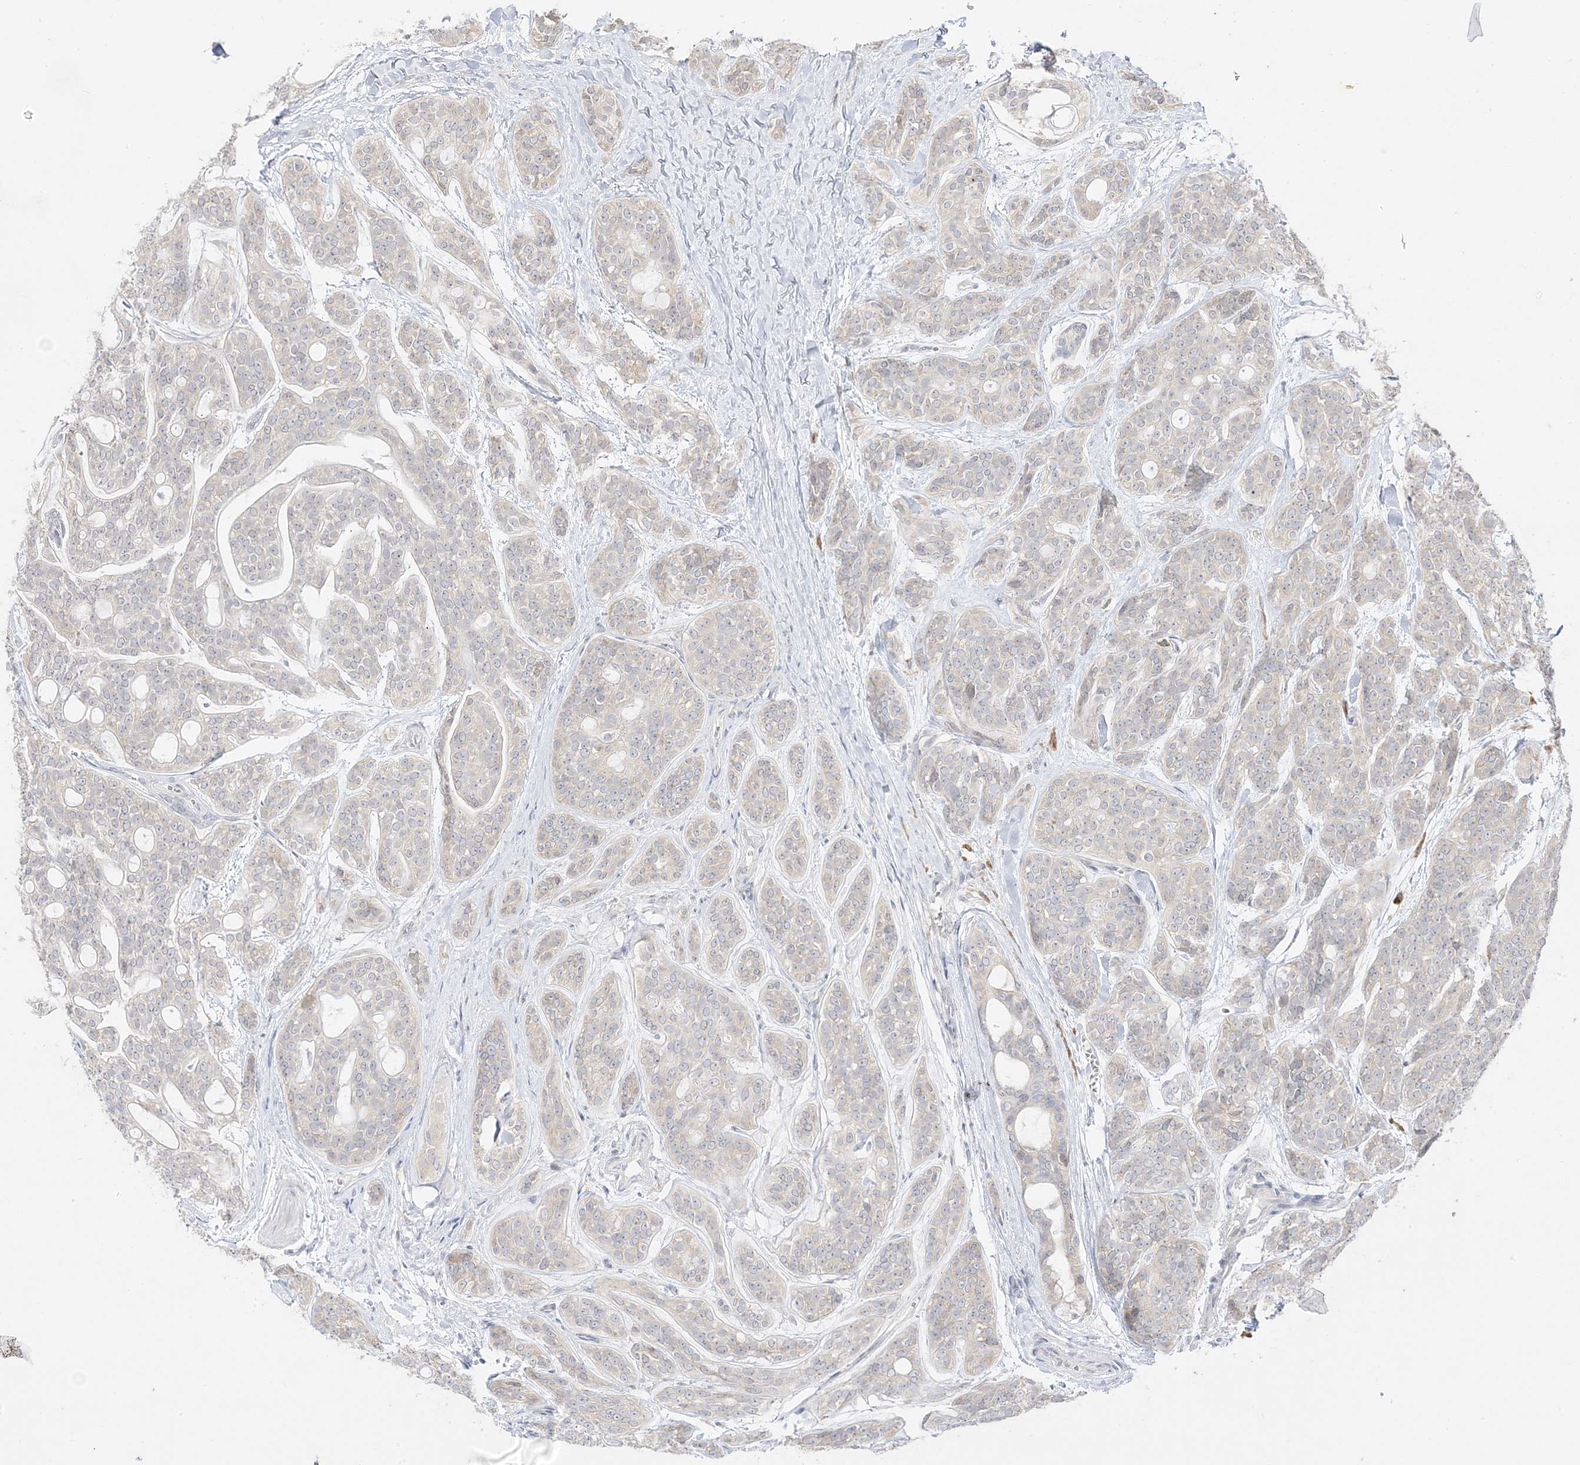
{"staining": {"intensity": "negative", "quantity": "none", "location": "none"}, "tissue": "head and neck cancer", "cell_type": "Tumor cells", "image_type": "cancer", "snomed": [{"axis": "morphology", "description": "Adenocarcinoma, NOS"}, {"axis": "topography", "description": "Head-Neck"}], "caption": "The histopathology image displays no staining of tumor cells in adenocarcinoma (head and neck).", "gene": "C2CD2", "patient": {"sex": "male", "age": 66}}